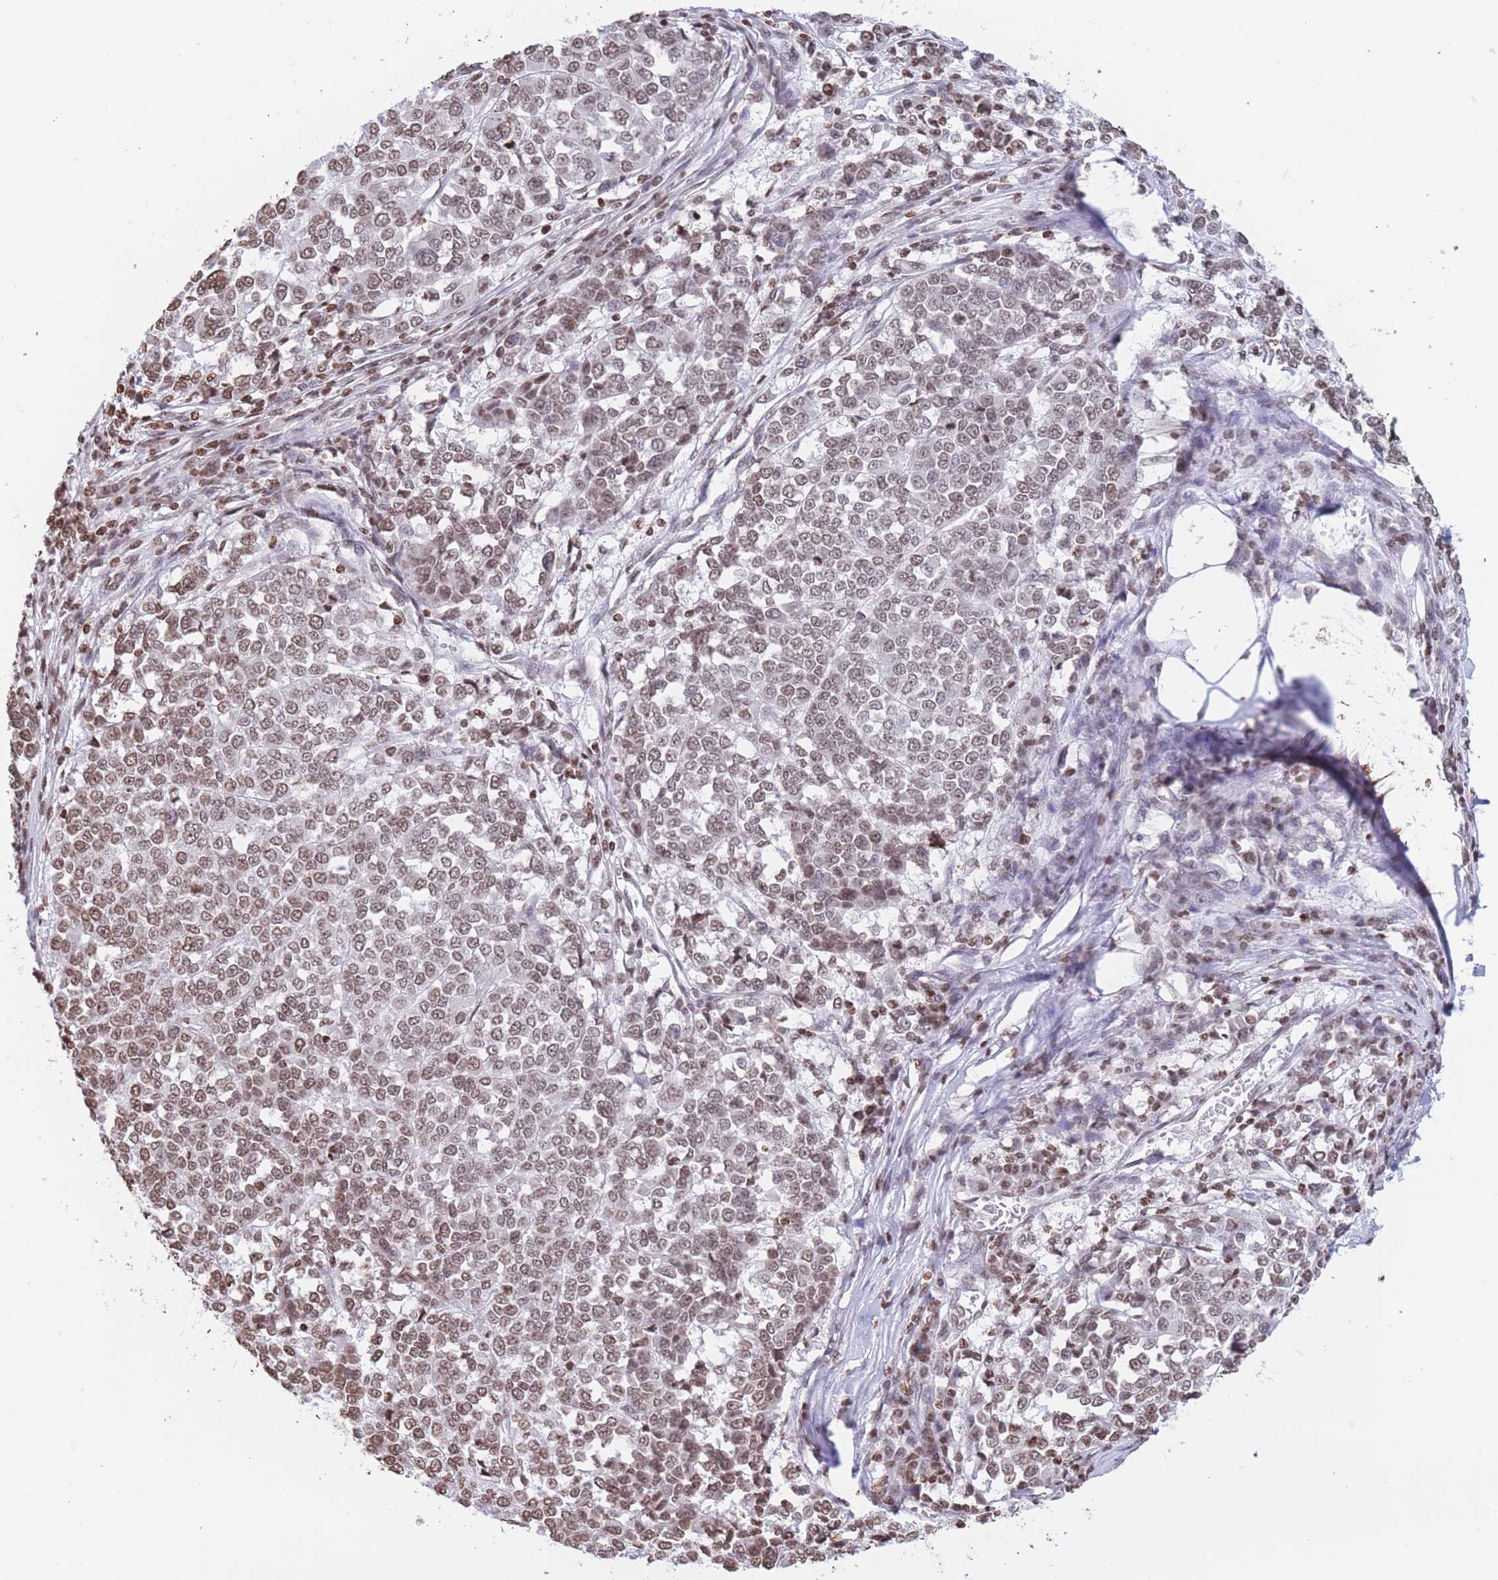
{"staining": {"intensity": "moderate", "quantity": ">75%", "location": "nuclear"}, "tissue": "melanoma", "cell_type": "Tumor cells", "image_type": "cancer", "snomed": [{"axis": "morphology", "description": "Malignant melanoma, Metastatic site"}, {"axis": "topography", "description": "Lymph node"}], "caption": "Malignant melanoma (metastatic site) stained with DAB (3,3'-diaminobenzidine) immunohistochemistry reveals medium levels of moderate nuclear staining in approximately >75% of tumor cells.", "gene": "H2BC11", "patient": {"sex": "male", "age": 44}}